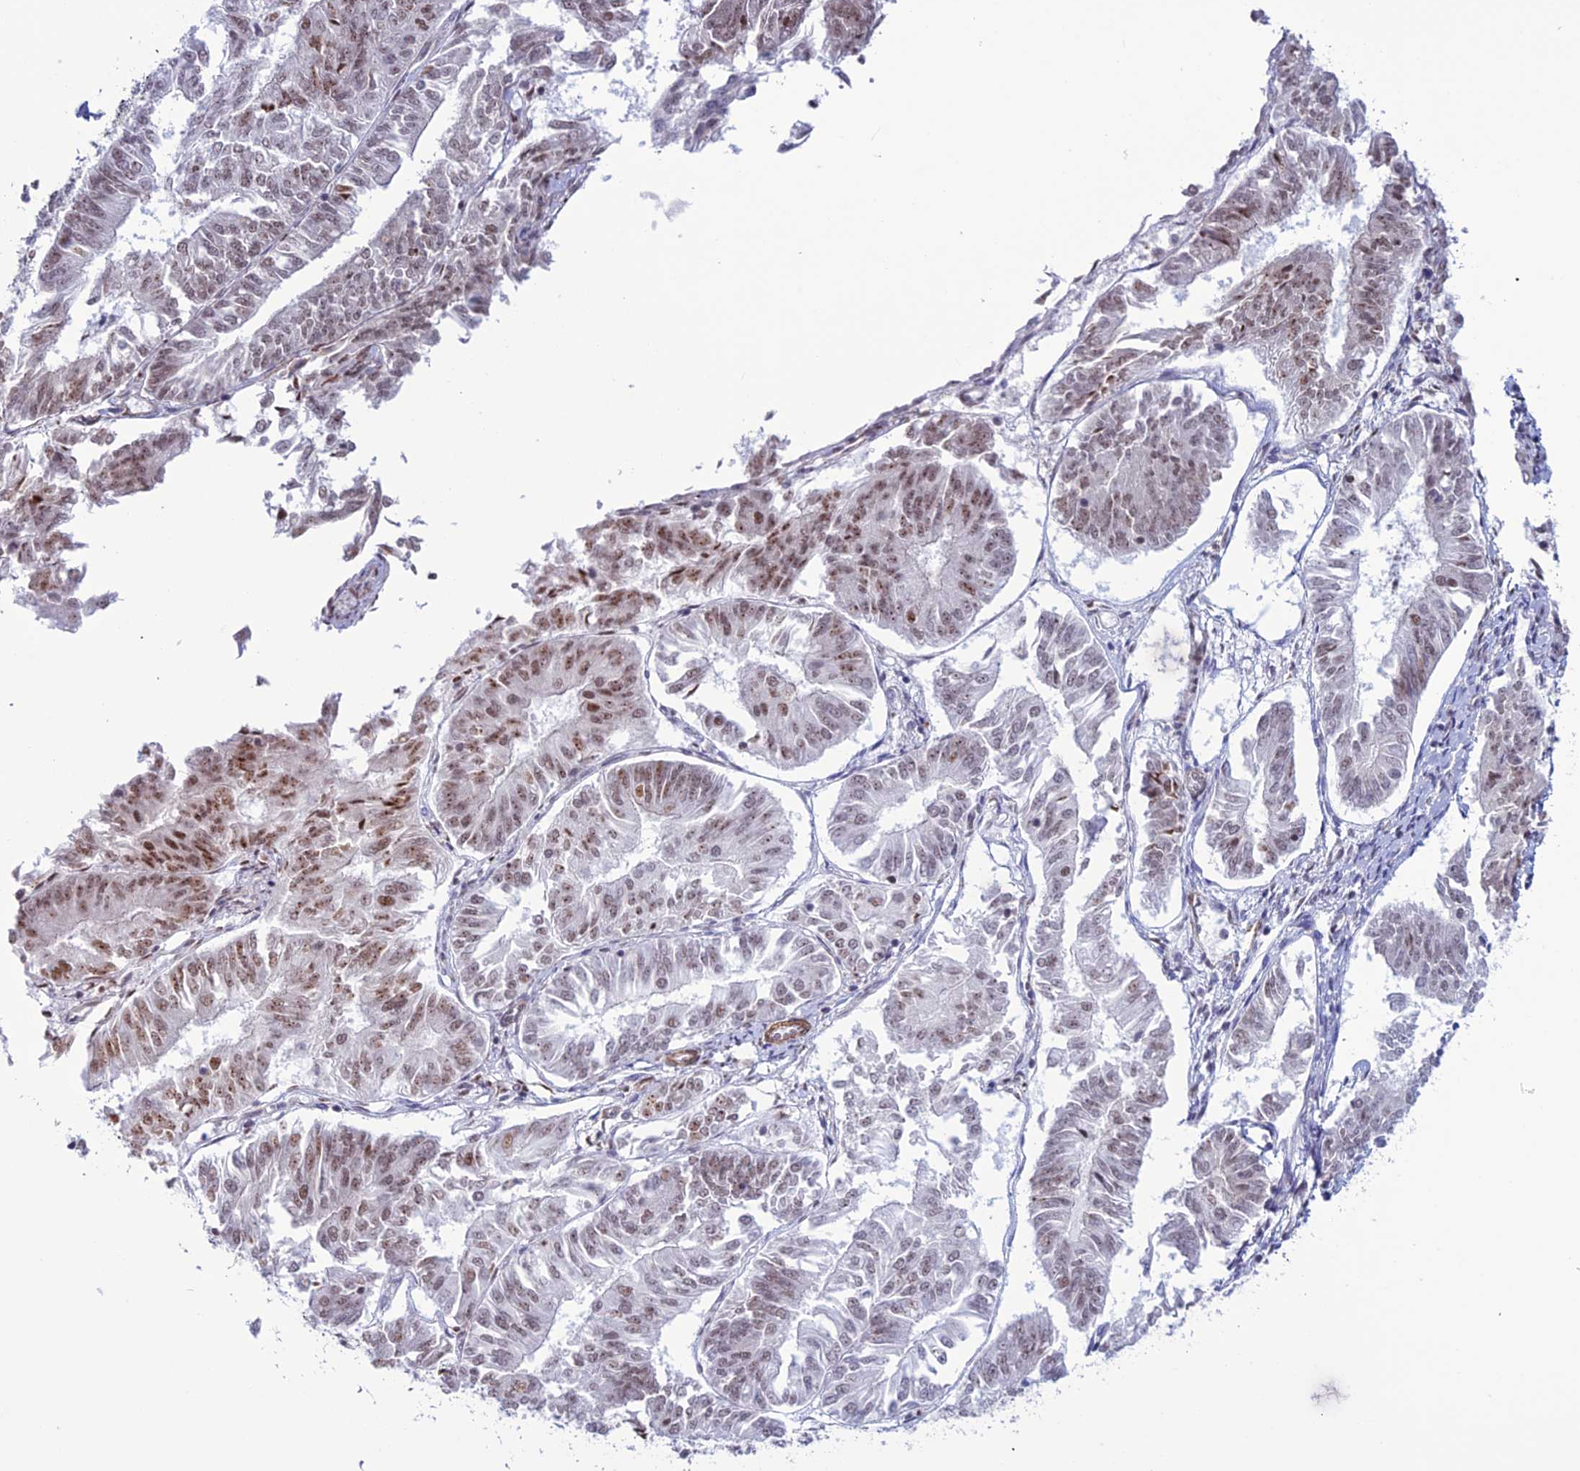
{"staining": {"intensity": "moderate", "quantity": "25%-75%", "location": "nuclear"}, "tissue": "endometrial cancer", "cell_type": "Tumor cells", "image_type": "cancer", "snomed": [{"axis": "morphology", "description": "Adenocarcinoma, NOS"}, {"axis": "topography", "description": "Endometrium"}], "caption": "About 25%-75% of tumor cells in human adenocarcinoma (endometrial) display moderate nuclear protein positivity as visualized by brown immunohistochemical staining.", "gene": "U2AF1", "patient": {"sex": "female", "age": 58}}